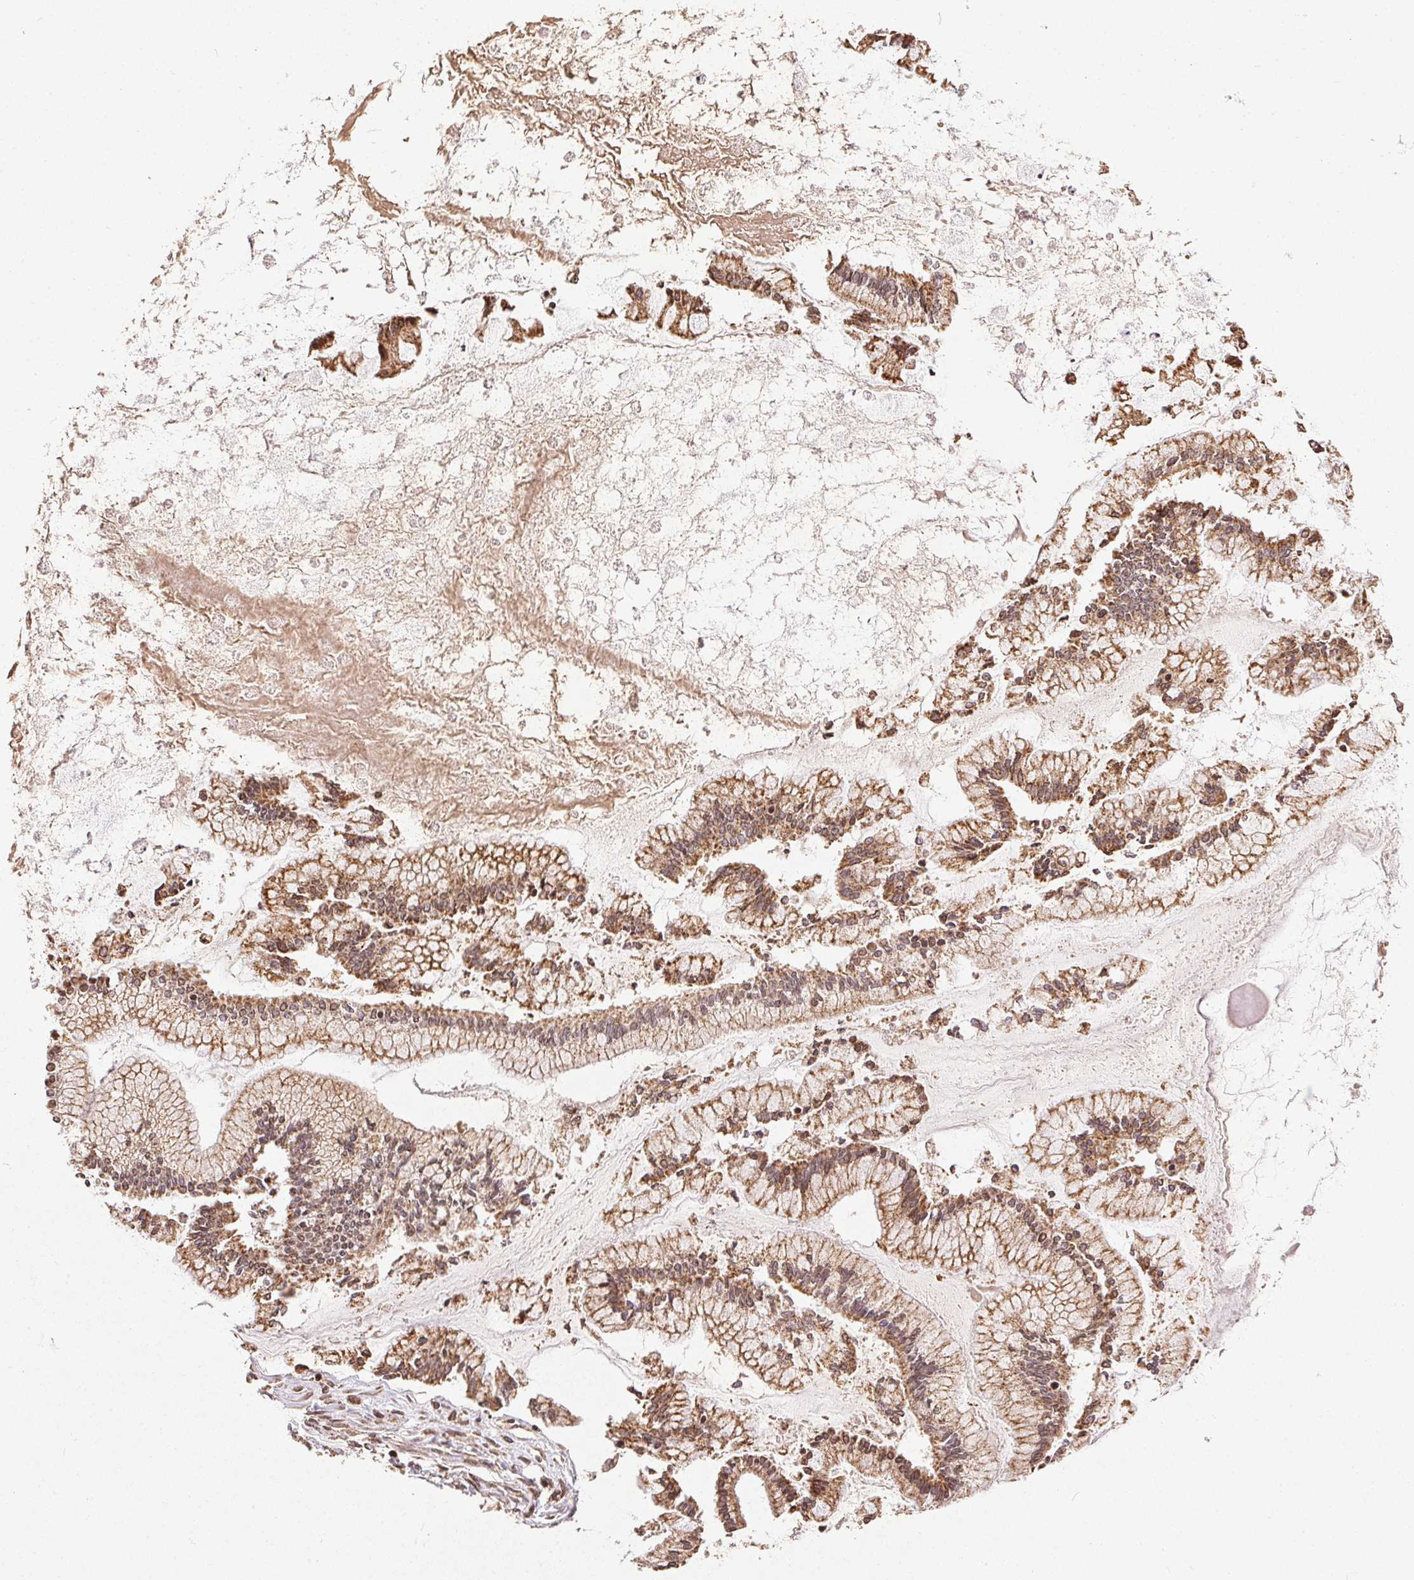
{"staining": {"intensity": "moderate", "quantity": ">75%", "location": "cytoplasmic/membranous"}, "tissue": "ovarian cancer", "cell_type": "Tumor cells", "image_type": "cancer", "snomed": [{"axis": "morphology", "description": "Cystadenocarcinoma, mucinous, NOS"}, {"axis": "topography", "description": "Ovary"}], "caption": "Immunohistochemical staining of mucinous cystadenocarcinoma (ovarian) displays medium levels of moderate cytoplasmic/membranous expression in about >75% of tumor cells.", "gene": "SPRED2", "patient": {"sex": "female", "age": 67}}